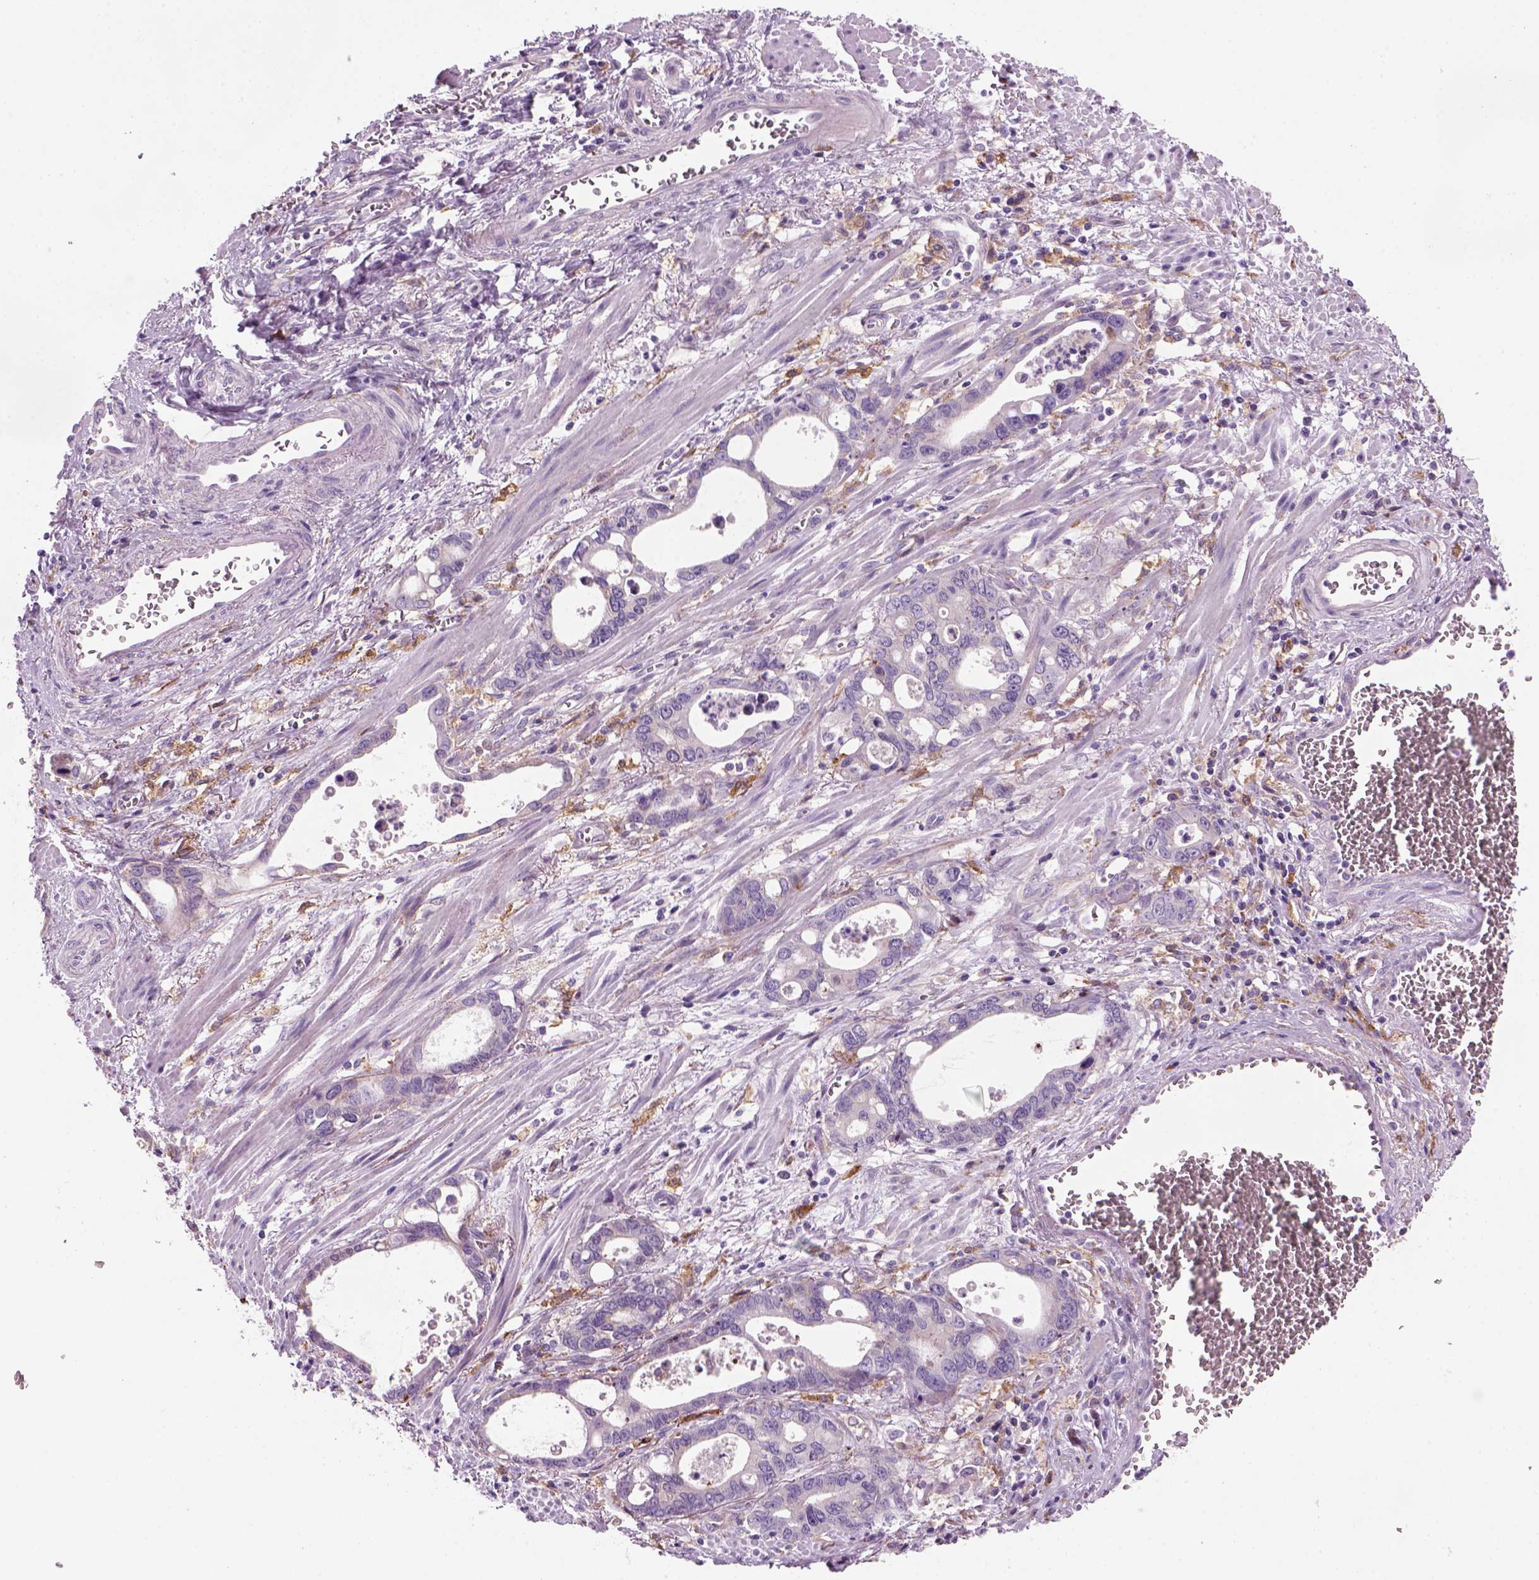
{"staining": {"intensity": "negative", "quantity": "none", "location": "none"}, "tissue": "stomach cancer", "cell_type": "Tumor cells", "image_type": "cancer", "snomed": [{"axis": "morphology", "description": "Normal tissue, NOS"}, {"axis": "morphology", "description": "Adenocarcinoma, NOS"}, {"axis": "topography", "description": "Esophagus"}, {"axis": "topography", "description": "Stomach, upper"}], "caption": "High magnification brightfield microscopy of stomach cancer (adenocarcinoma) stained with DAB (3,3'-diaminobenzidine) (brown) and counterstained with hematoxylin (blue): tumor cells show no significant positivity.", "gene": "MARCKS", "patient": {"sex": "male", "age": 74}}